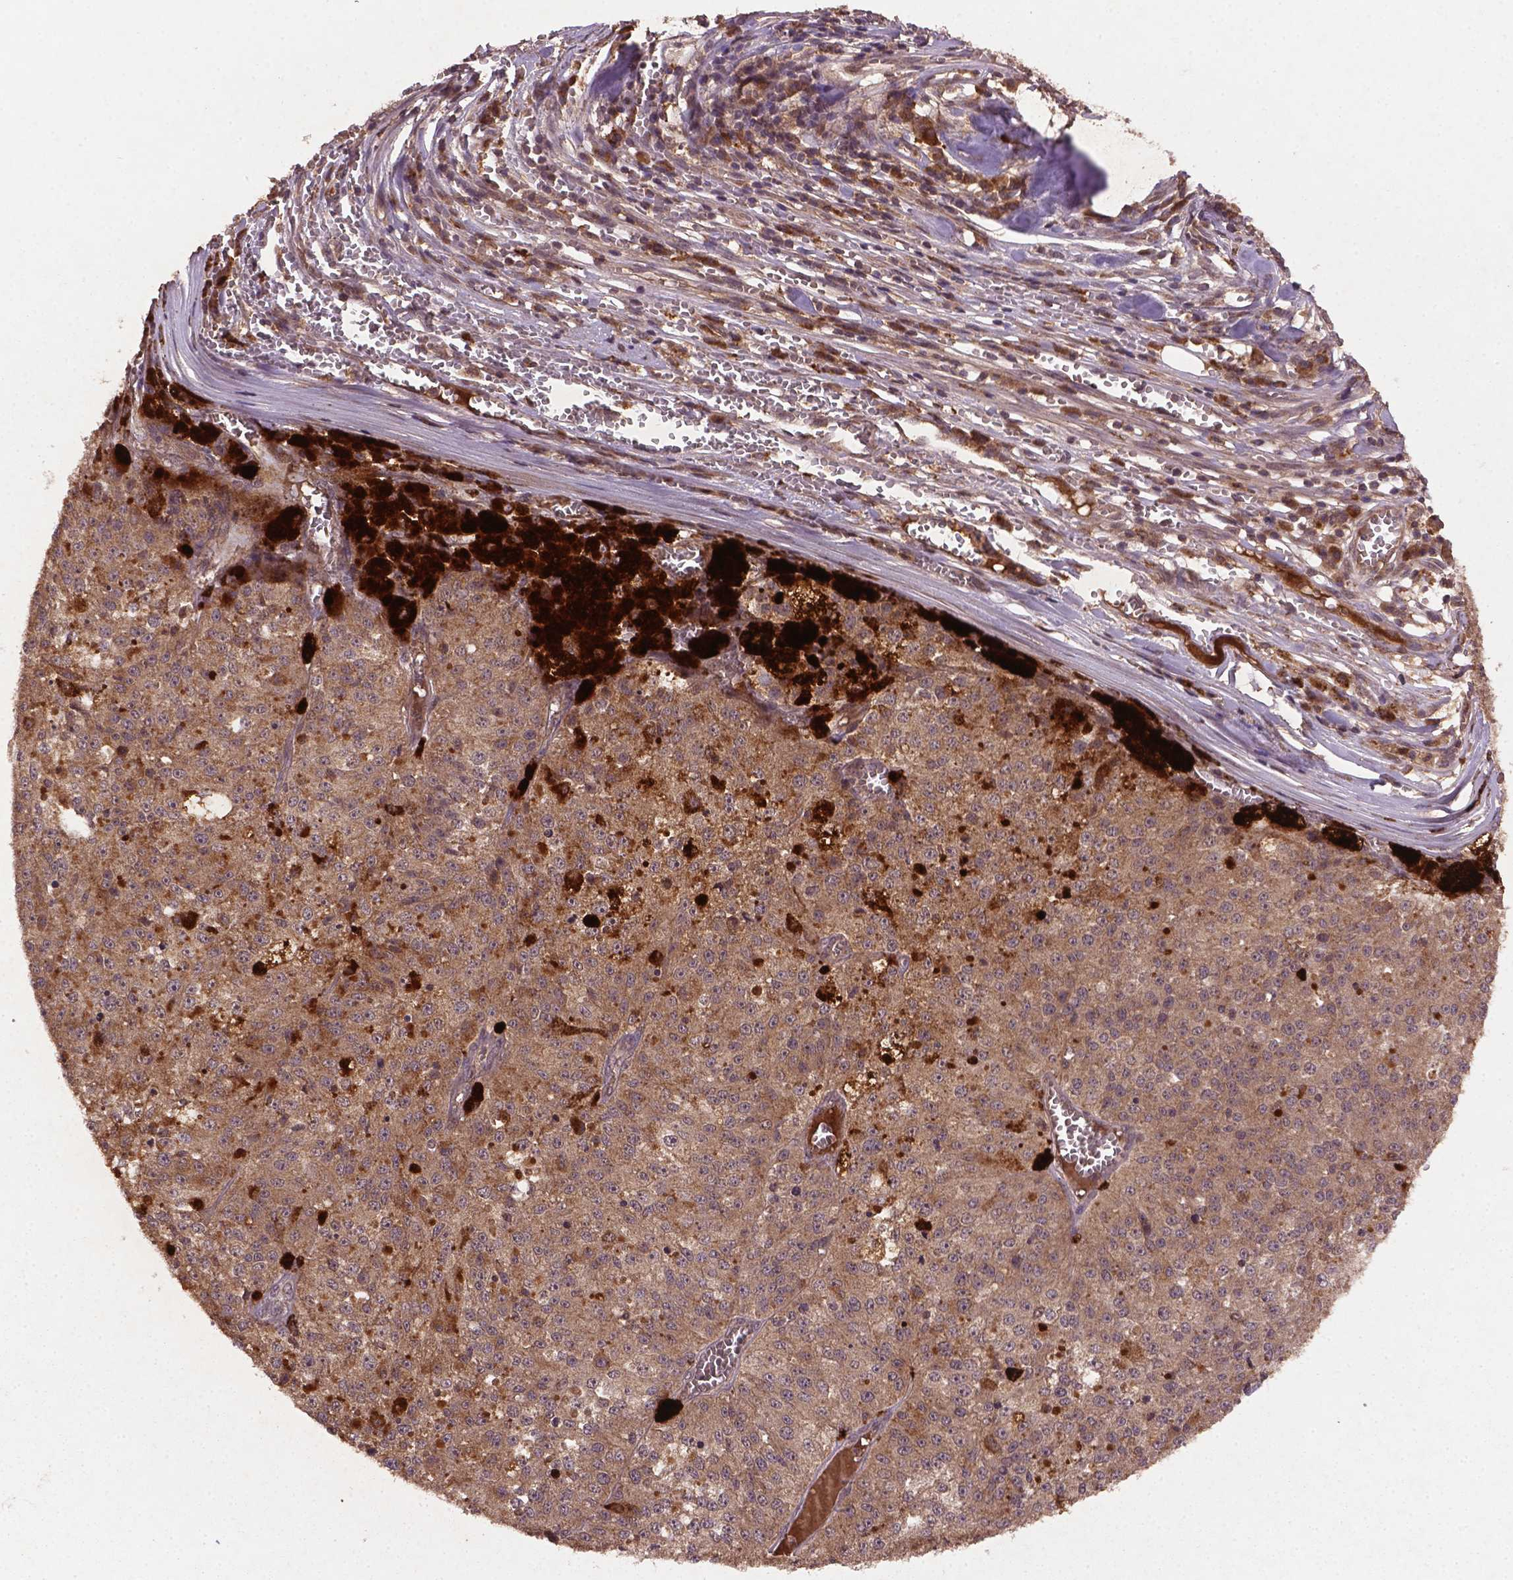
{"staining": {"intensity": "weak", "quantity": ">75%", "location": "cytoplasmic/membranous"}, "tissue": "melanoma", "cell_type": "Tumor cells", "image_type": "cancer", "snomed": [{"axis": "morphology", "description": "Malignant melanoma, Metastatic site"}, {"axis": "topography", "description": "Lymph node"}], "caption": "A histopathology image of malignant melanoma (metastatic site) stained for a protein demonstrates weak cytoplasmic/membranous brown staining in tumor cells.", "gene": "NIPAL2", "patient": {"sex": "female", "age": 64}}